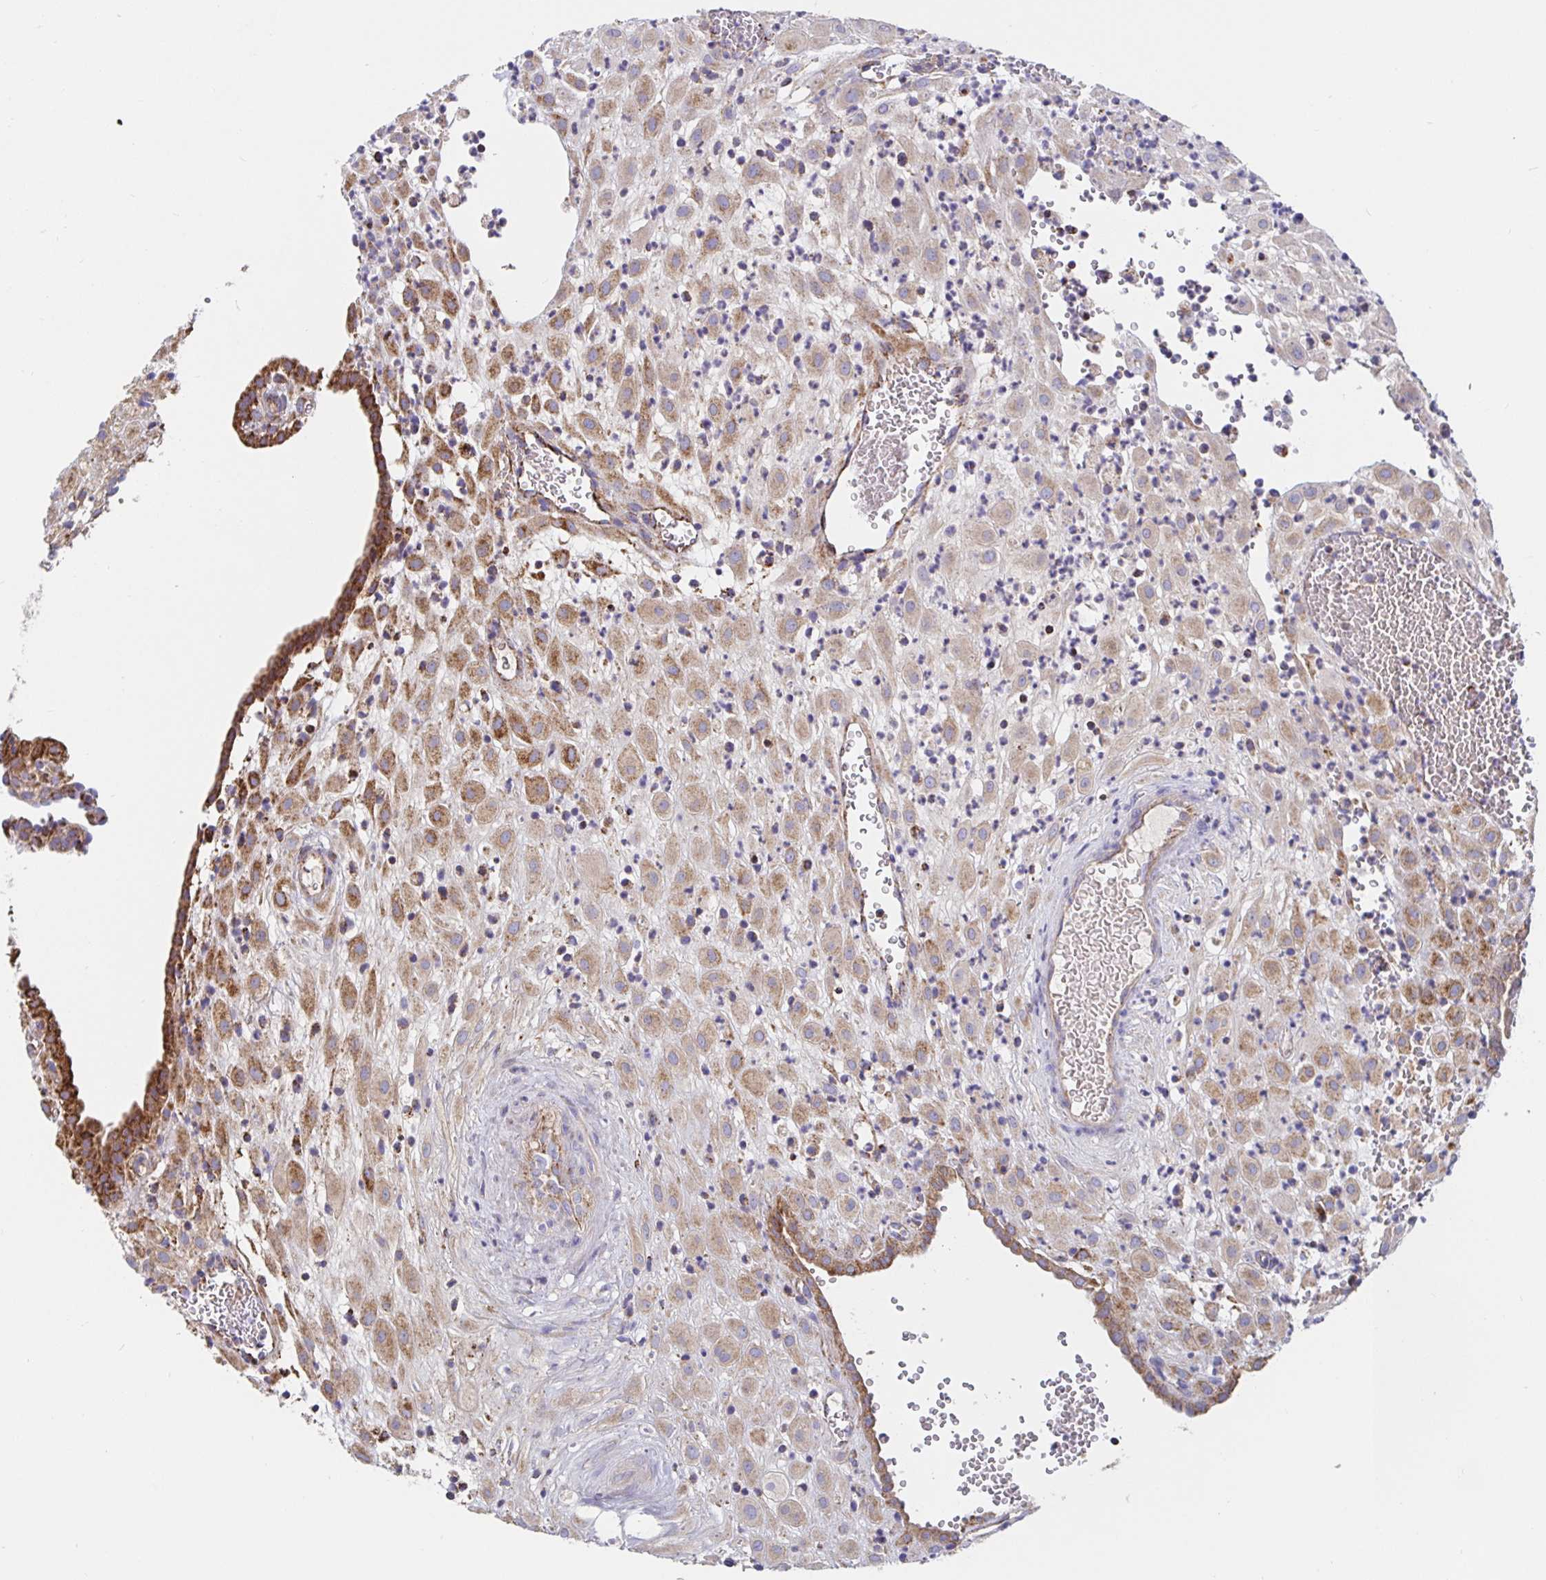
{"staining": {"intensity": "moderate", "quantity": ">75%", "location": "cytoplasmic/membranous"}, "tissue": "placenta", "cell_type": "Decidual cells", "image_type": "normal", "snomed": [{"axis": "morphology", "description": "Normal tissue, NOS"}, {"axis": "topography", "description": "Placenta"}], "caption": "Immunohistochemical staining of benign placenta displays moderate cytoplasmic/membranous protein expression in about >75% of decidual cells.", "gene": "PRDX3", "patient": {"sex": "female", "age": 24}}